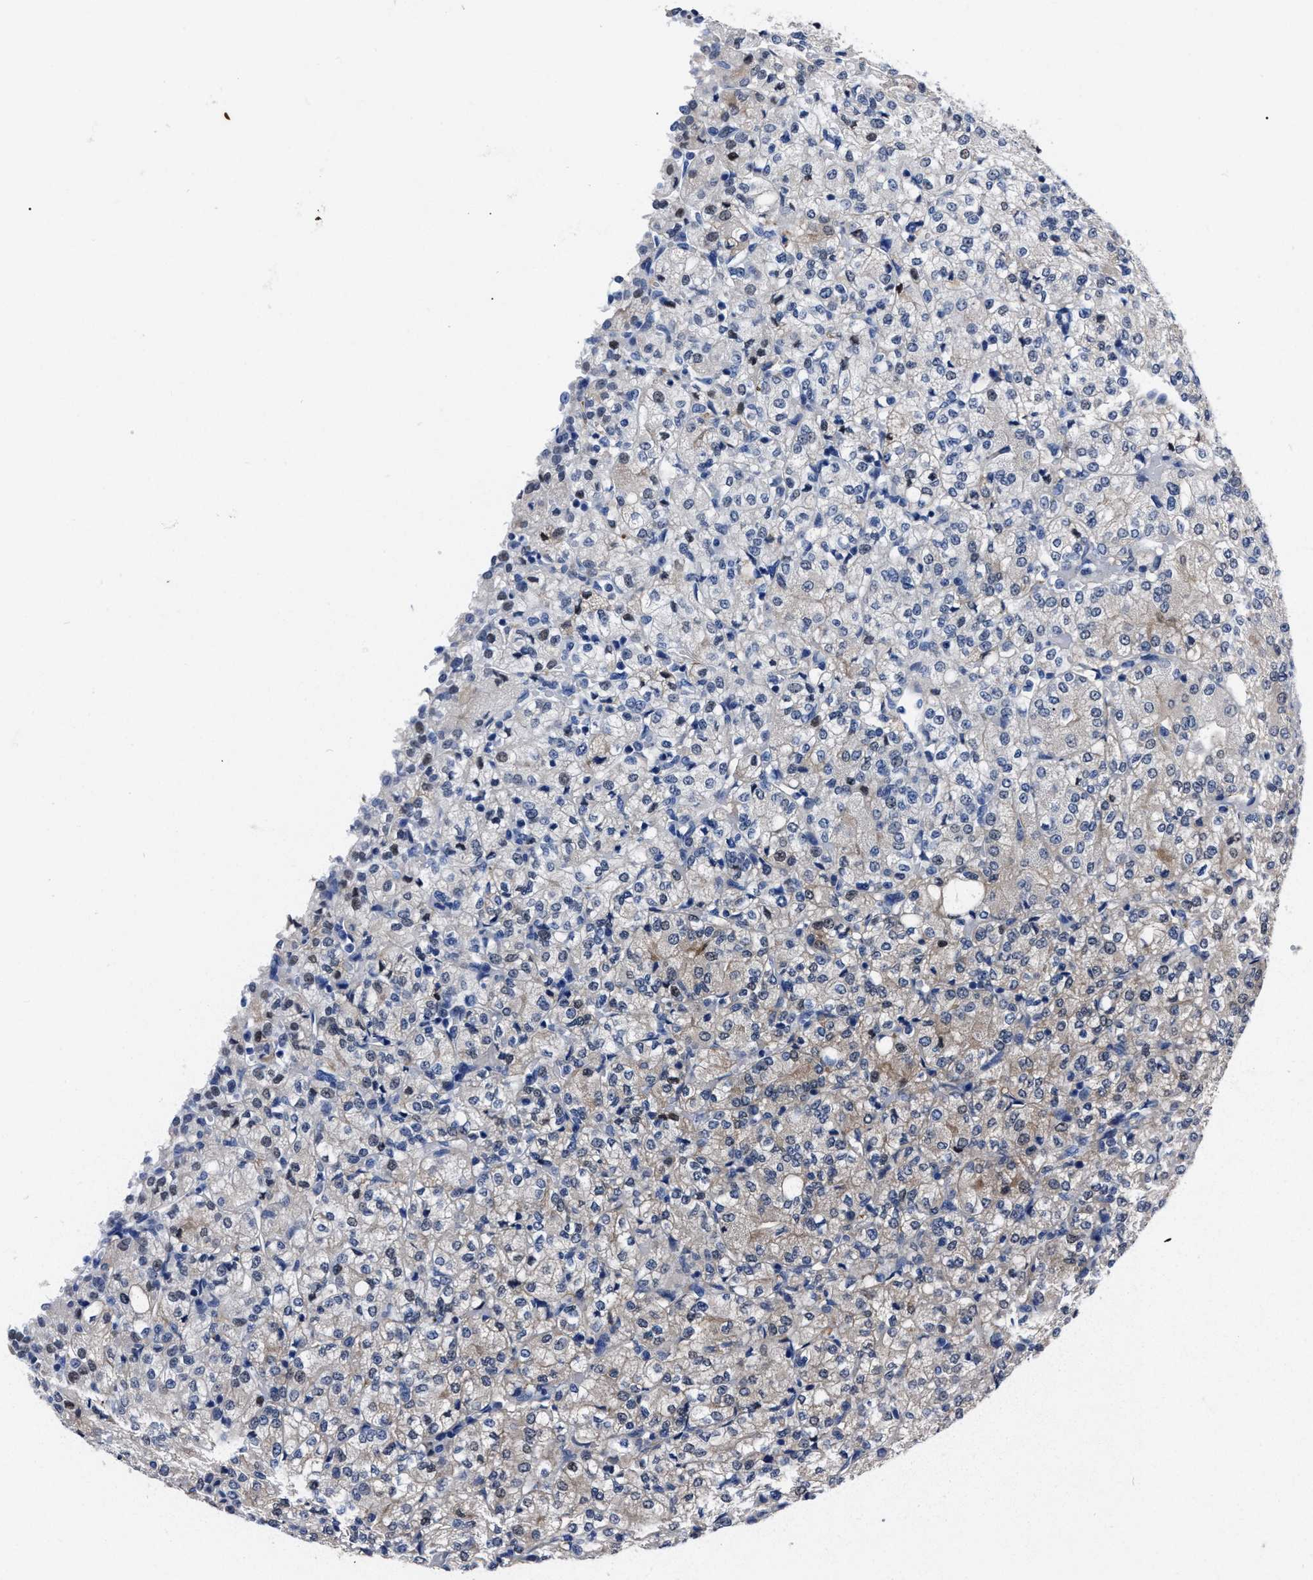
{"staining": {"intensity": "weak", "quantity": "<25%", "location": "cytoplasmic/membranous,nuclear"}, "tissue": "renal cancer", "cell_type": "Tumor cells", "image_type": "cancer", "snomed": [{"axis": "morphology", "description": "Adenocarcinoma, NOS"}, {"axis": "topography", "description": "Kidney"}], "caption": "Photomicrograph shows no protein positivity in tumor cells of renal adenocarcinoma tissue.", "gene": "OR10G3", "patient": {"sex": "male", "age": 77}}